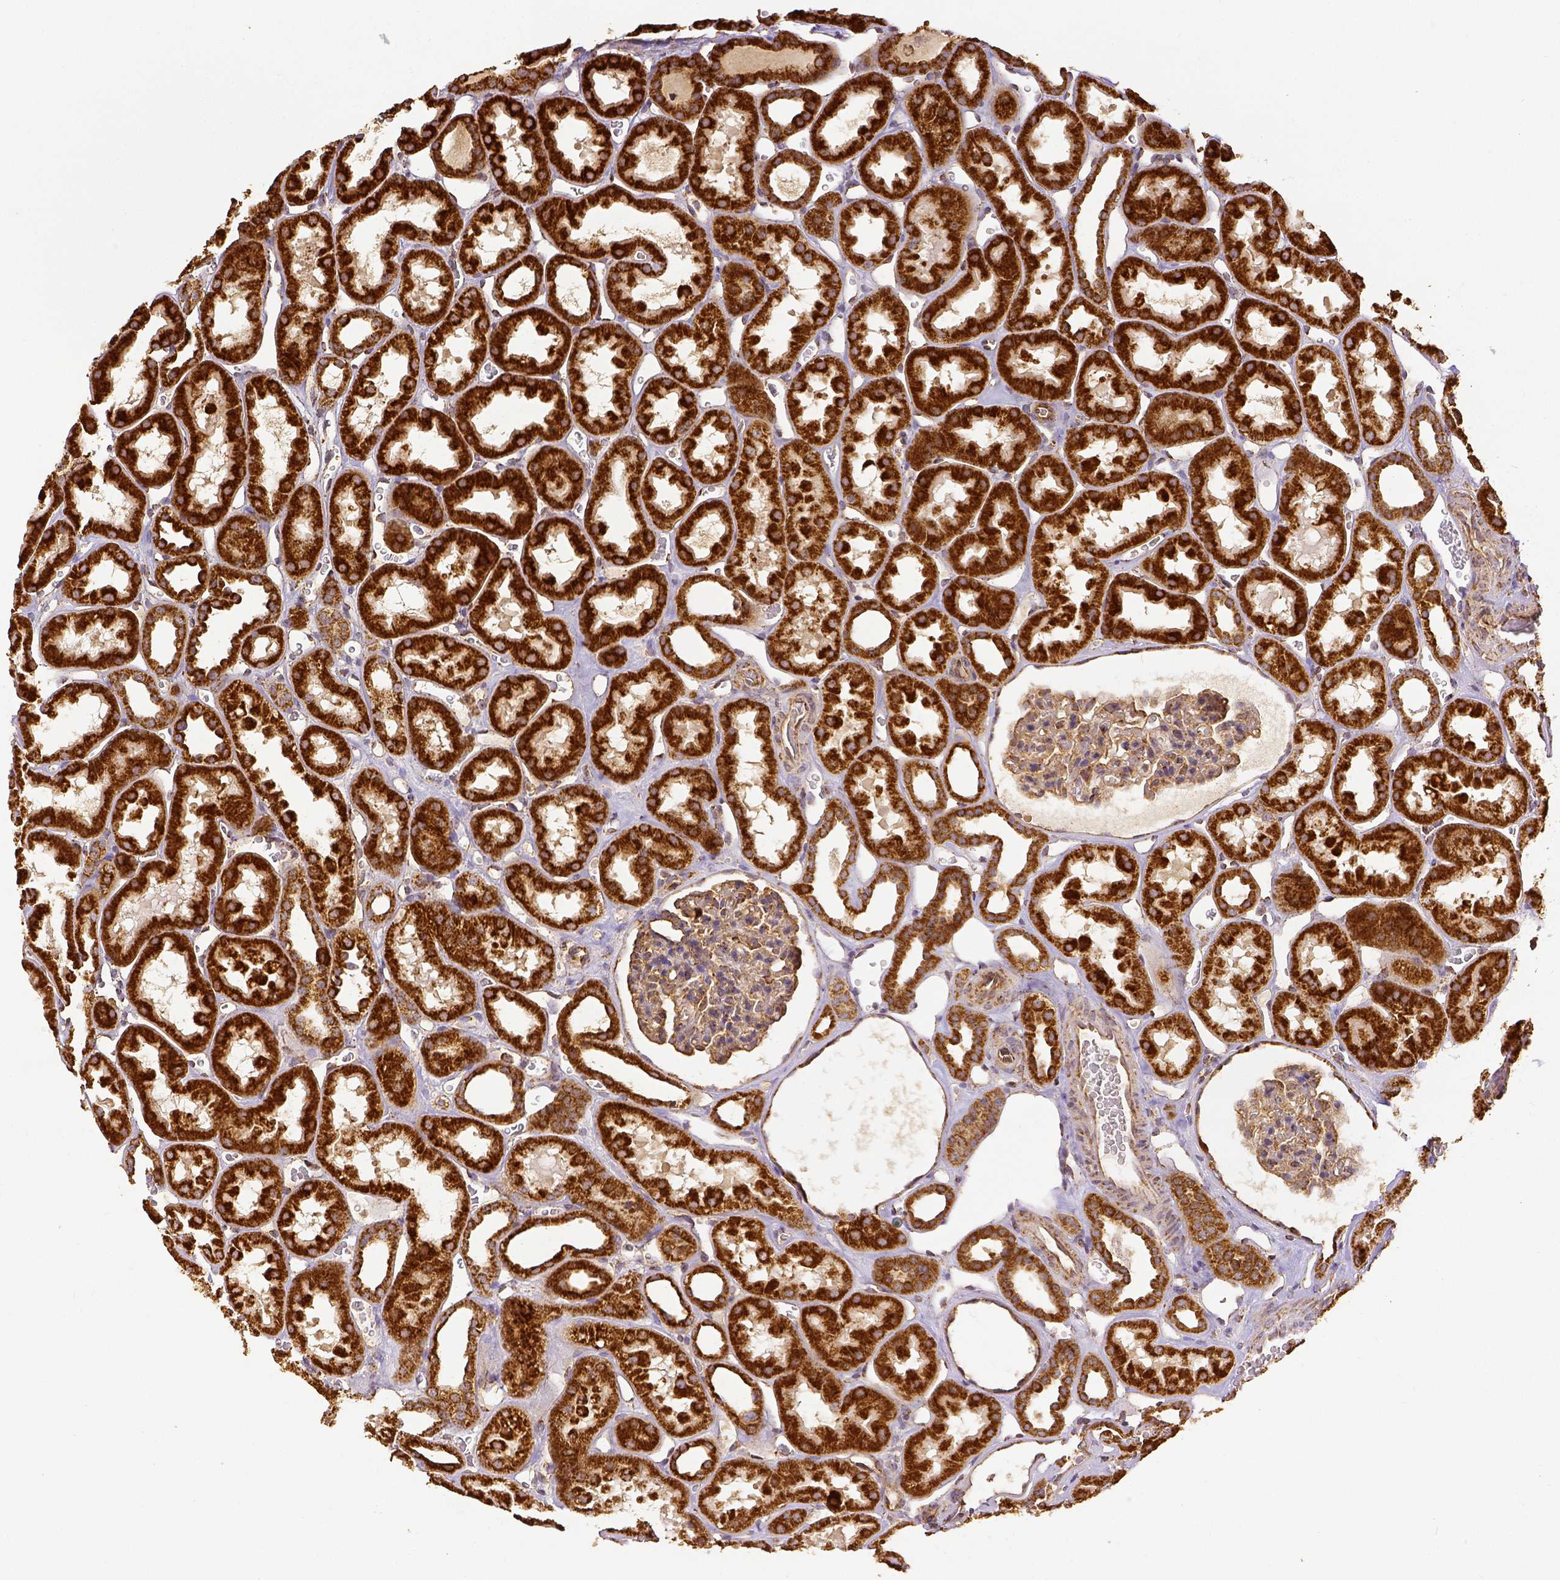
{"staining": {"intensity": "moderate", "quantity": ">75%", "location": "cytoplasmic/membranous"}, "tissue": "kidney", "cell_type": "Cells in glomeruli", "image_type": "normal", "snomed": [{"axis": "morphology", "description": "Normal tissue, NOS"}, {"axis": "topography", "description": "Kidney"}], "caption": "Kidney was stained to show a protein in brown. There is medium levels of moderate cytoplasmic/membranous staining in about >75% of cells in glomeruli. The protein is shown in brown color, while the nuclei are stained blue.", "gene": "SDHB", "patient": {"sex": "female", "age": 41}}